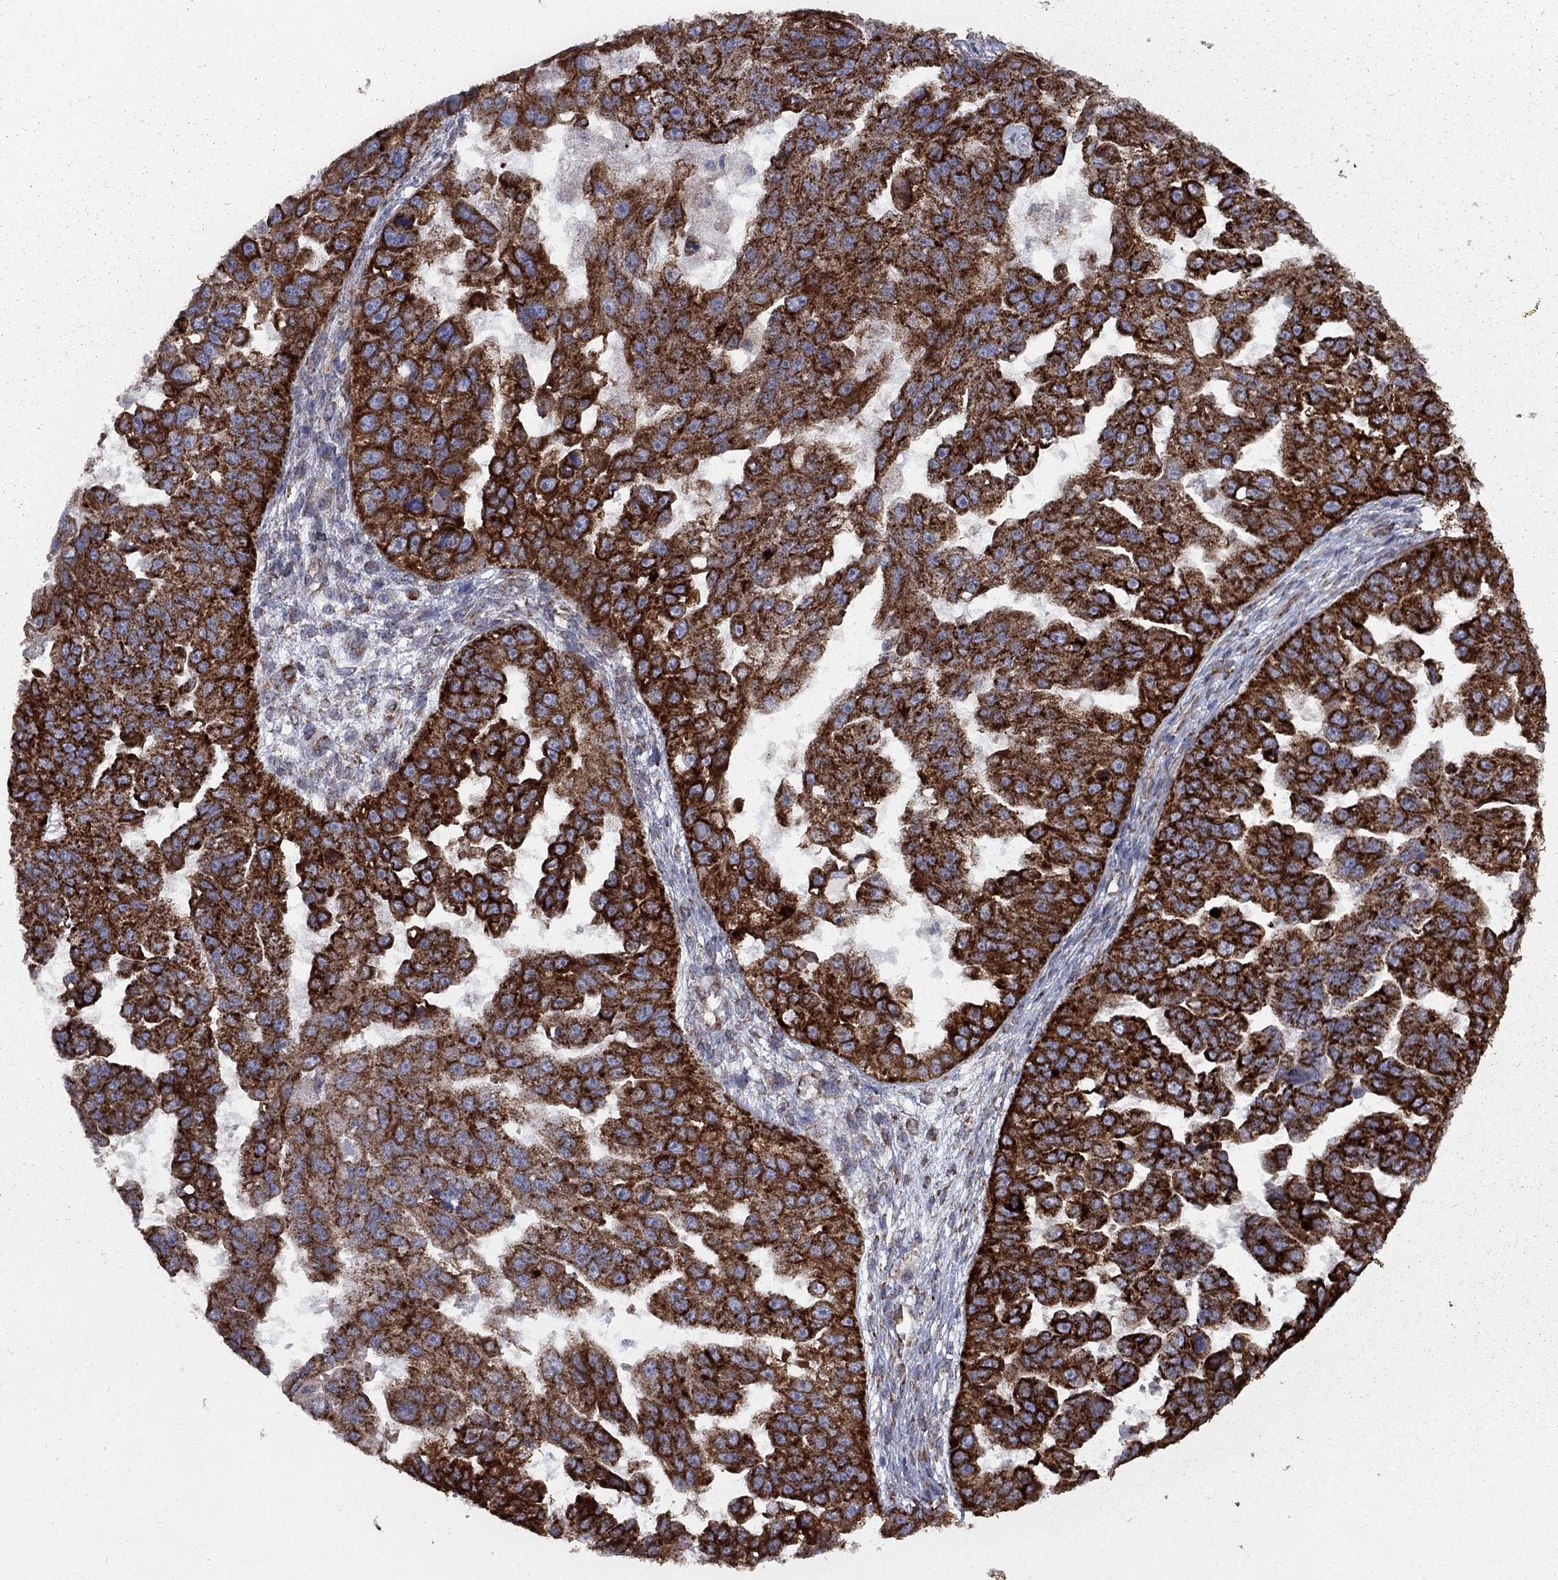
{"staining": {"intensity": "moderate", "quantity": "25%-75%", "location": "cytoplasmic/membranous"}, "tissue": "ovarian cancer", "cell_type": "Tumor cells", "image_type": "cancer", "snomed": [{"axis": "morphology", "description": "Cystadenocarcinoma, serous, NOS"}, {"axis": "topography", "description": "Ovary"}], "caption": "A medium amount of moderate cytoplasmic/membranous expression is appreciated in approximately 25%-75% of tumor cells in serous cystadenocarcinoma (ovarian) tissue. (DAB IHC, brown staining for protein, blue staining for nuclei).", "gene": "CLPTM1", "patient": {"sex": "female", "age": 58}}